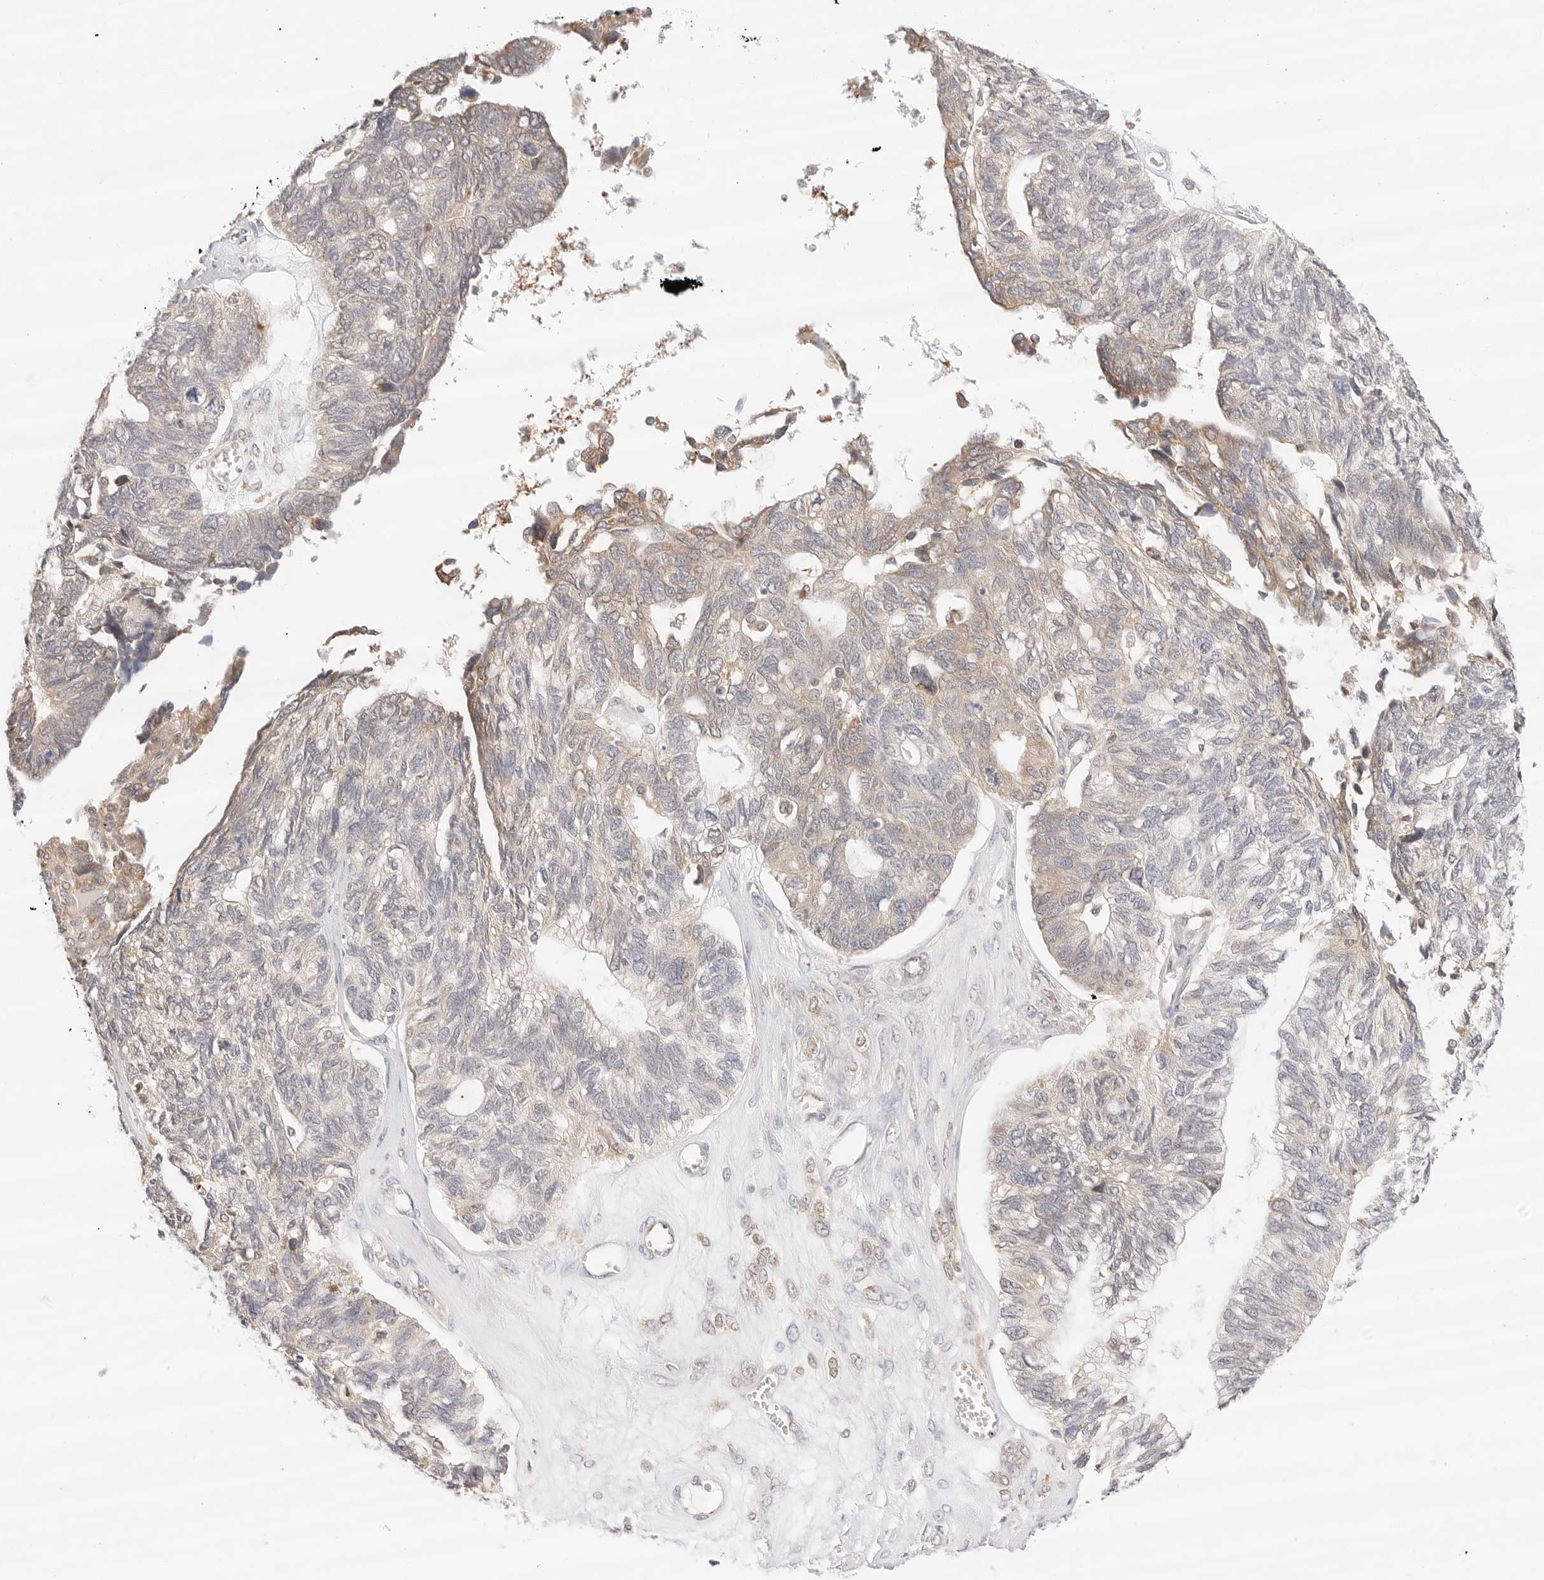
{"staining": {"intensity": "weak", "quantity": "<25%", "location": "cytoplasmic/membranous"}, "tissue": "ovarian cancer", "cell_type": "Tumor cells", "image_type": "cancer", "snomed": [{"axis": "morphology", "description": "Cystadenocarcinoma, serous, NOS"}, {"axis": "topography", "description": "Ovary"}], "caption": "Immunohistochemical staining of human ovarian serous cystadenocarcinoma reveals no significant positivity in tumor cells.", "gene": "ERO1B", "patient": {"sex": "female", "age": 79}}